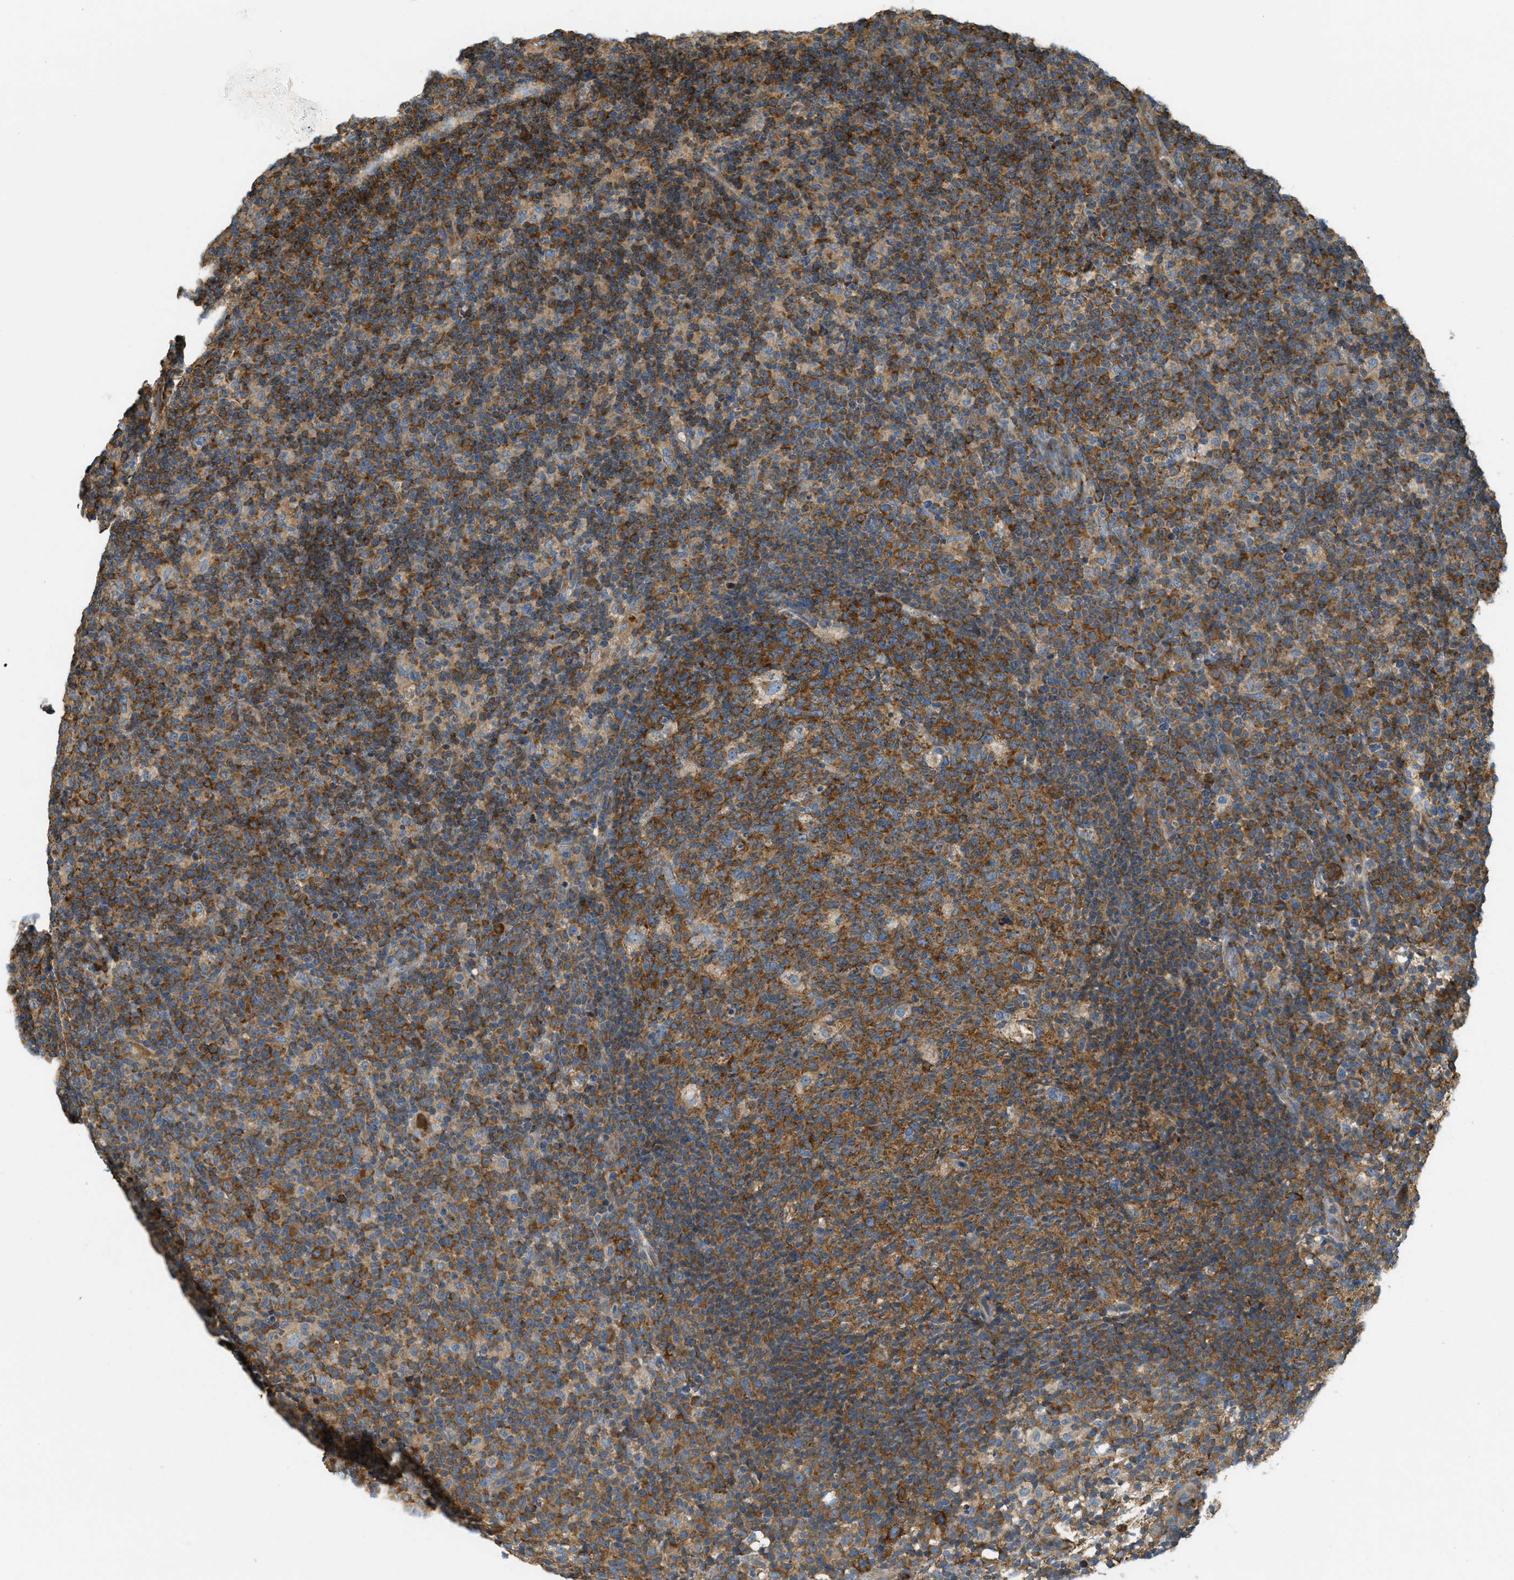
{"staining": {"intensity": "strong", "quantity": "25%-75%", "location": "cytoplasmic/membranous"}, "tissue": "lymph node", "cell_type": "Germinal center cells", "image_type": "normal", "snomed": [{"axis": "morphology", "description": "Normal tissue, NOS"}, {"axis": "morphology", "description": "Inflammation, NOS"}, {"axis": "topography", "description": "Lymph node"}], "caption": "Unremarkable lymph node reveals strong cytoplasmic/membranous staining in about 25%-75% of germinal center cells (DAB (3,3'-diaminobenzidine) = brown stain, brightfield microscopy at high magnification)..", "gene": "ABCF1", "patient": {"sex": "male", "age": 55}}